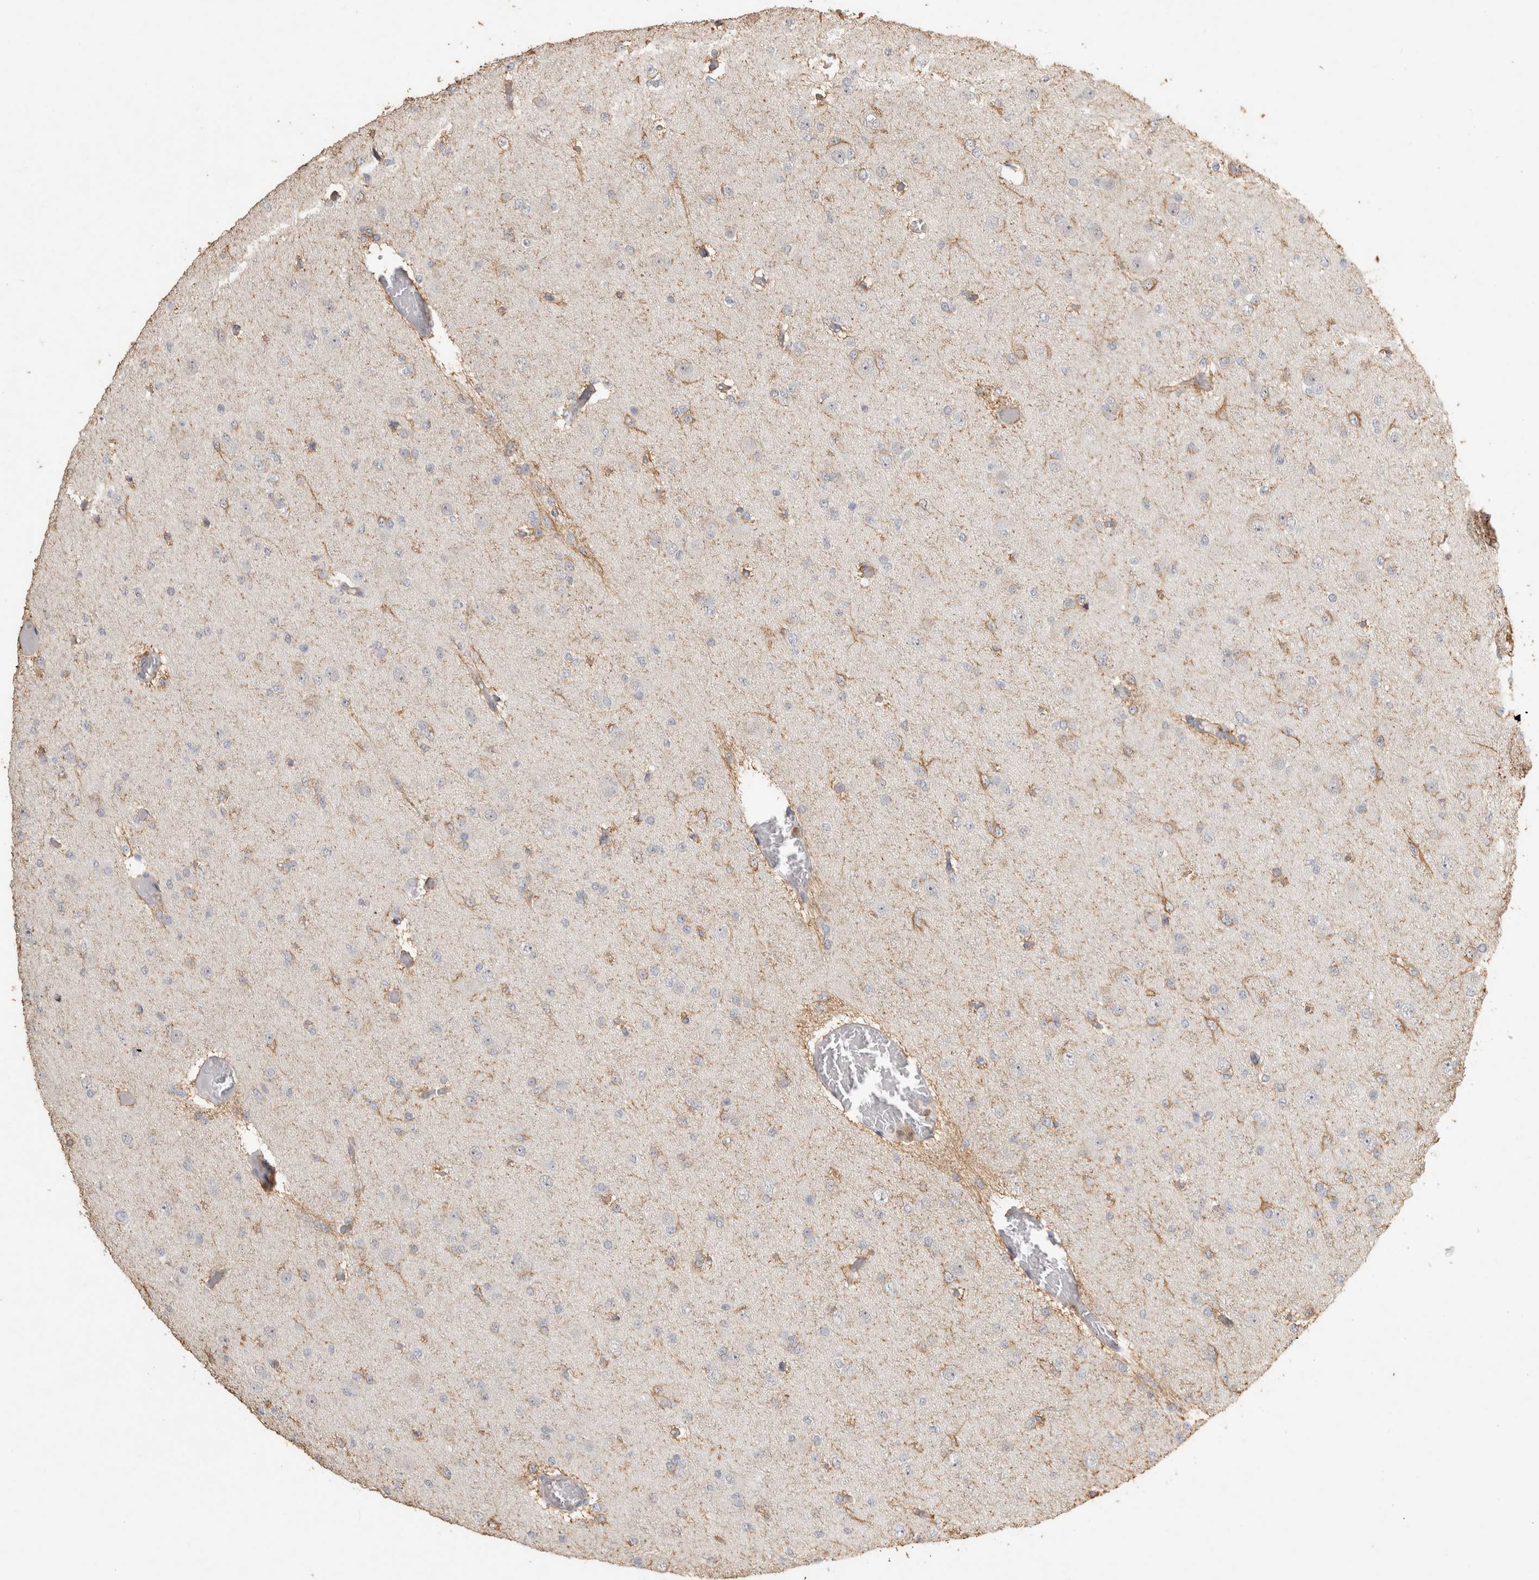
{"staining": {"intensity": "negative", "quantity": "none", "location": "none"}, "tissue": "glioma", "cell_type": "Tumor cells", "image_type": "cancer", "snomed": [{"axis": "morphology", "description": "Glioma, malignant, Low grade"}, {"axis": "topography", "description": "Brain"}], "caption": "DAB (3,3'-diaminobenzidine) immunohistochemical staining of glioma shows no significant expression in tumor cells.", "gene": "REPS2", "patient": {"sex": "female", "age": 22}}